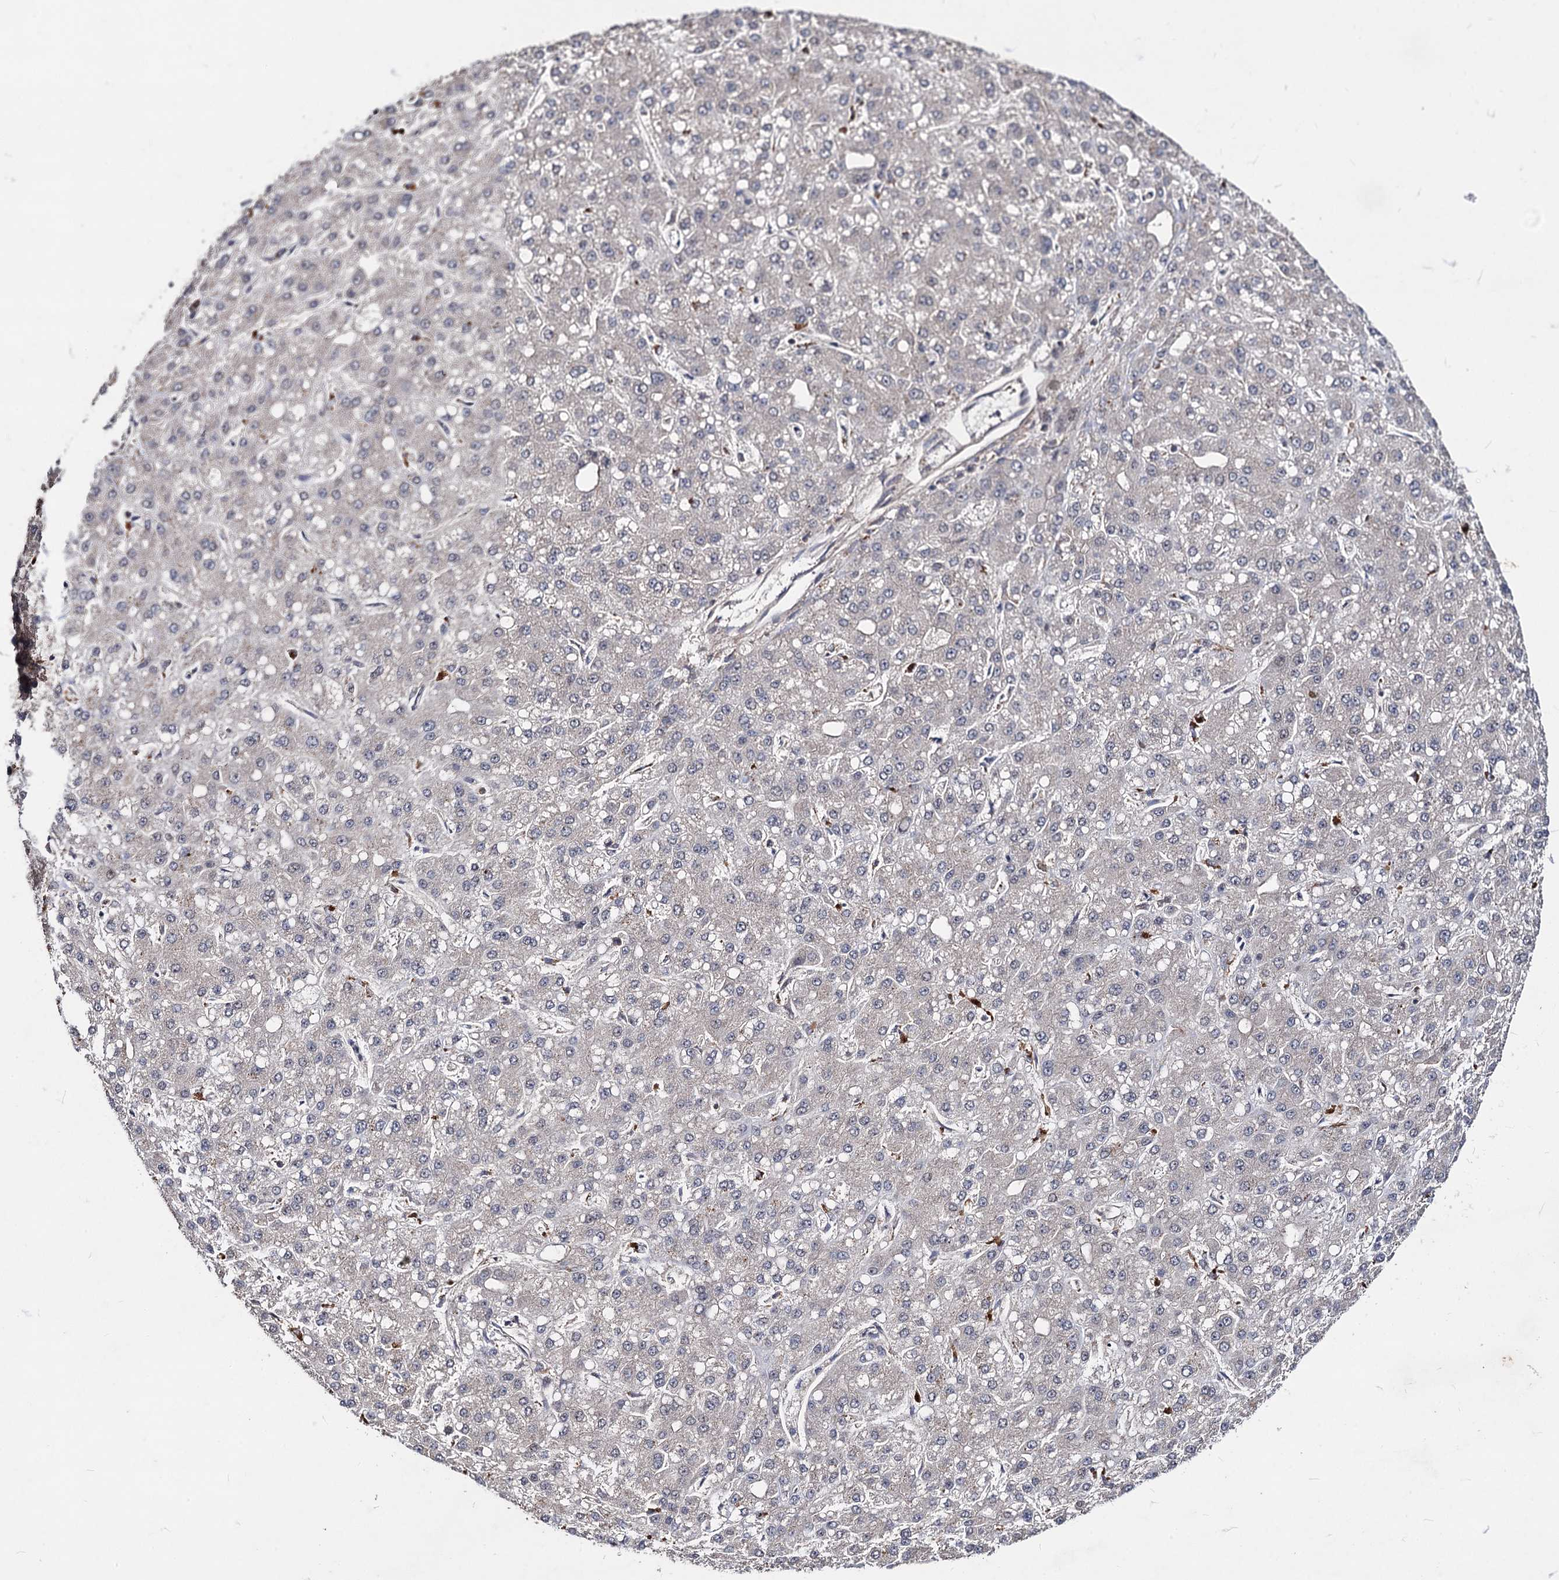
{"staining": {"intensity": "negative", "quantity": "none", "location": "none"}, "tissue": "liver cancer", "cell_type": "Tumor cells", "image_type": "cancer", "snomed": [{"axis": "morphology", "description": "Carcinoma, Hepatocellular, NOS"}, {"axis": "topography", "description": "Liver"}], "caption": "An image of human liver cancer is negative for staining in tumor cells.", "gene": "KXD1", "patient": {"sex": "male", "age": 67}}